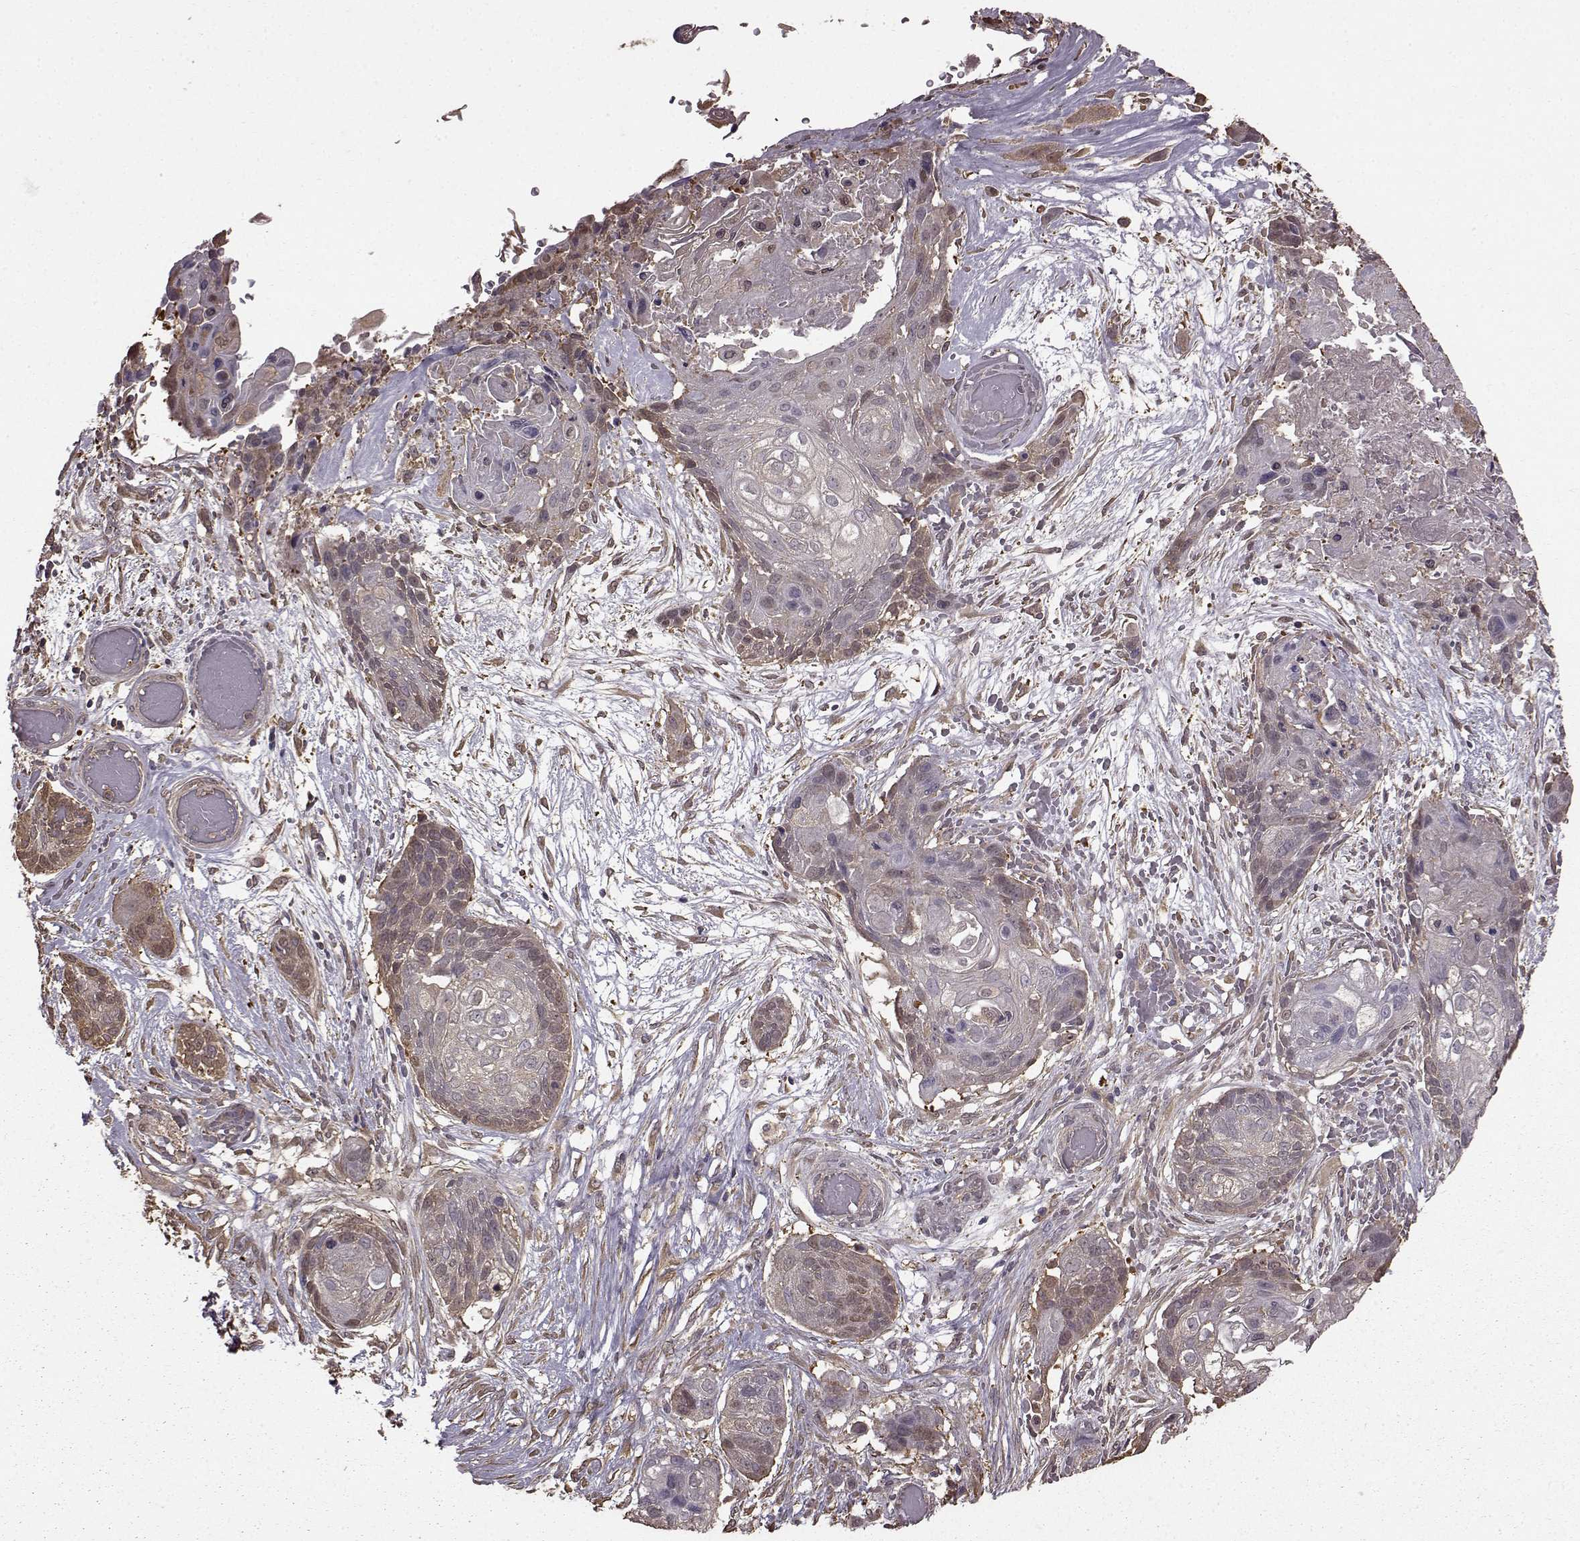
{"staining": {"intensity": "moderate", "quantity": ">75%", "location": "cytoplasmic/membranous"}, "tissue": "lung cancer", "cell_type": "Tumor cells", "image_type": "cancer", "snomed": [{"axis": "morphology", "description": "Squamous cell carcinoma, NOS"}, {"axis": "topography", "description": "Lung"}], "caption": "Lung squamous cell carcinoma stained with immunohistochemistry (IHC) exhibits moderate cytoplasmic/membranous expression in about >75% of tumor cells. The protein of interest is stained brown, and the nuclei are stained in blue (DAB (3,3'-diaminobenzidine) IHC with brightfield microscopy, high magnification).", "gene": "NME1-NME2", "patient": {"sex": "male", "age": 69}}